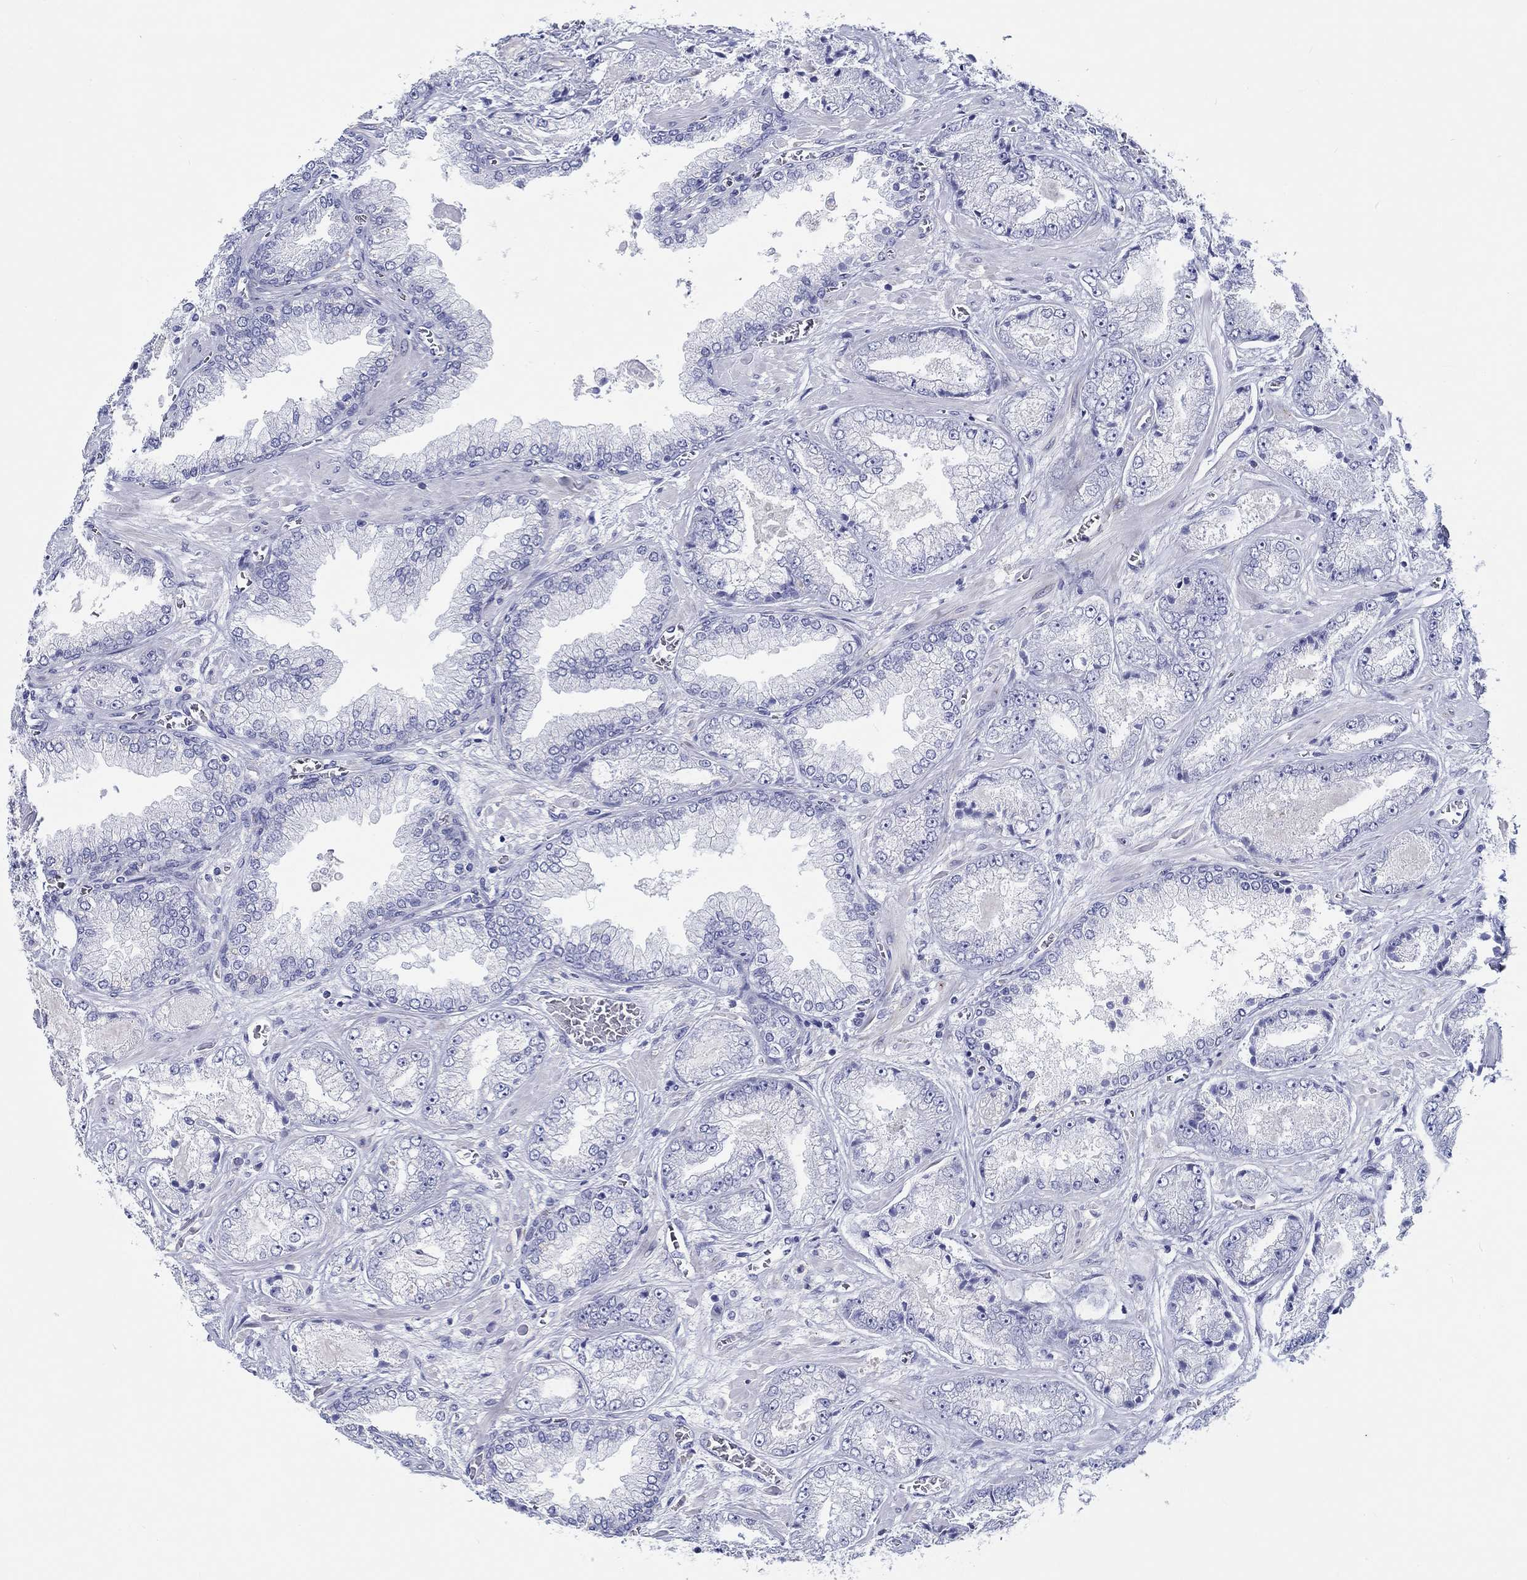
{"staining": {"intensity": "negative", "quantity": "none", "location": "none"}, "tissue": "prostate cancer", "cell_type": "Tumor cells", "image_type": "cancer", "snomed": [{"axis": "morphology", "description": "Adenocarcinoma, Low grade"}, {"axis": "topography", "description": "Prostate"}], "caption": "This is a photomicrograph of immunohistochemistry staining of prostate adenocarcinoma (low-grade), which shows no staining in tumor cells. (IHC, brightfield microscopy, high magnification).", "gene": "H1-1", "patient": {"sex": "male", "age": 57}}